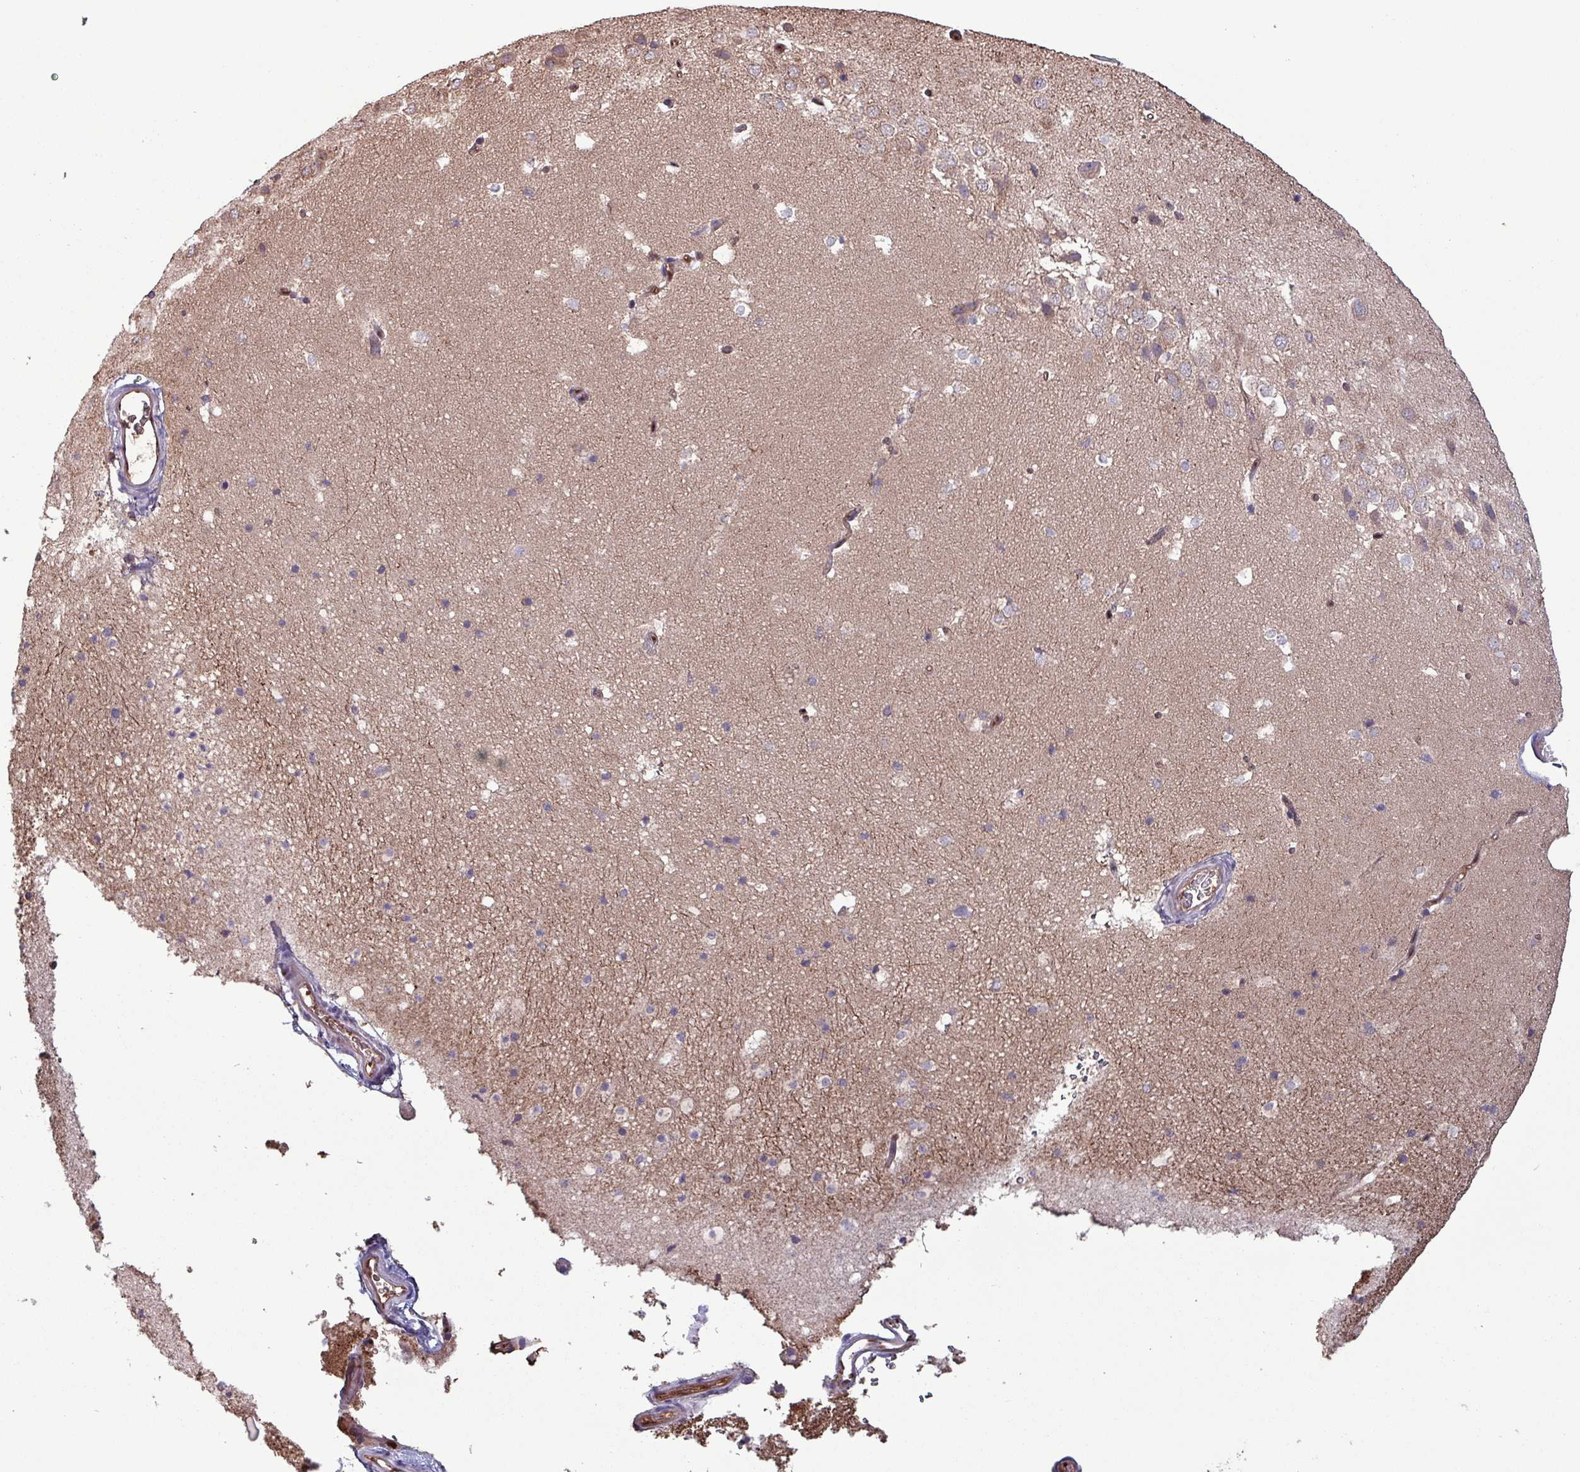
{"staining": {"intensity": "negative", "quantity": "none", "location": "none"}, "tissue": "hippocampus", "cell_type": "Glial cells", "image_type": "normal", "snomed": [{"axis": "morphology", "description": "Normal tissue, NOS"}, {"axis": "topography", "description": "Hippocampus"}], "caption": "Immunohistochemistry micrograph of normal hippocampus stained for a protein (brown), which displays no expression in glial cells. Nuclei are stained in blue.", "gene": "PSMB8", "patient": {"sex": "male", "age": 37}}